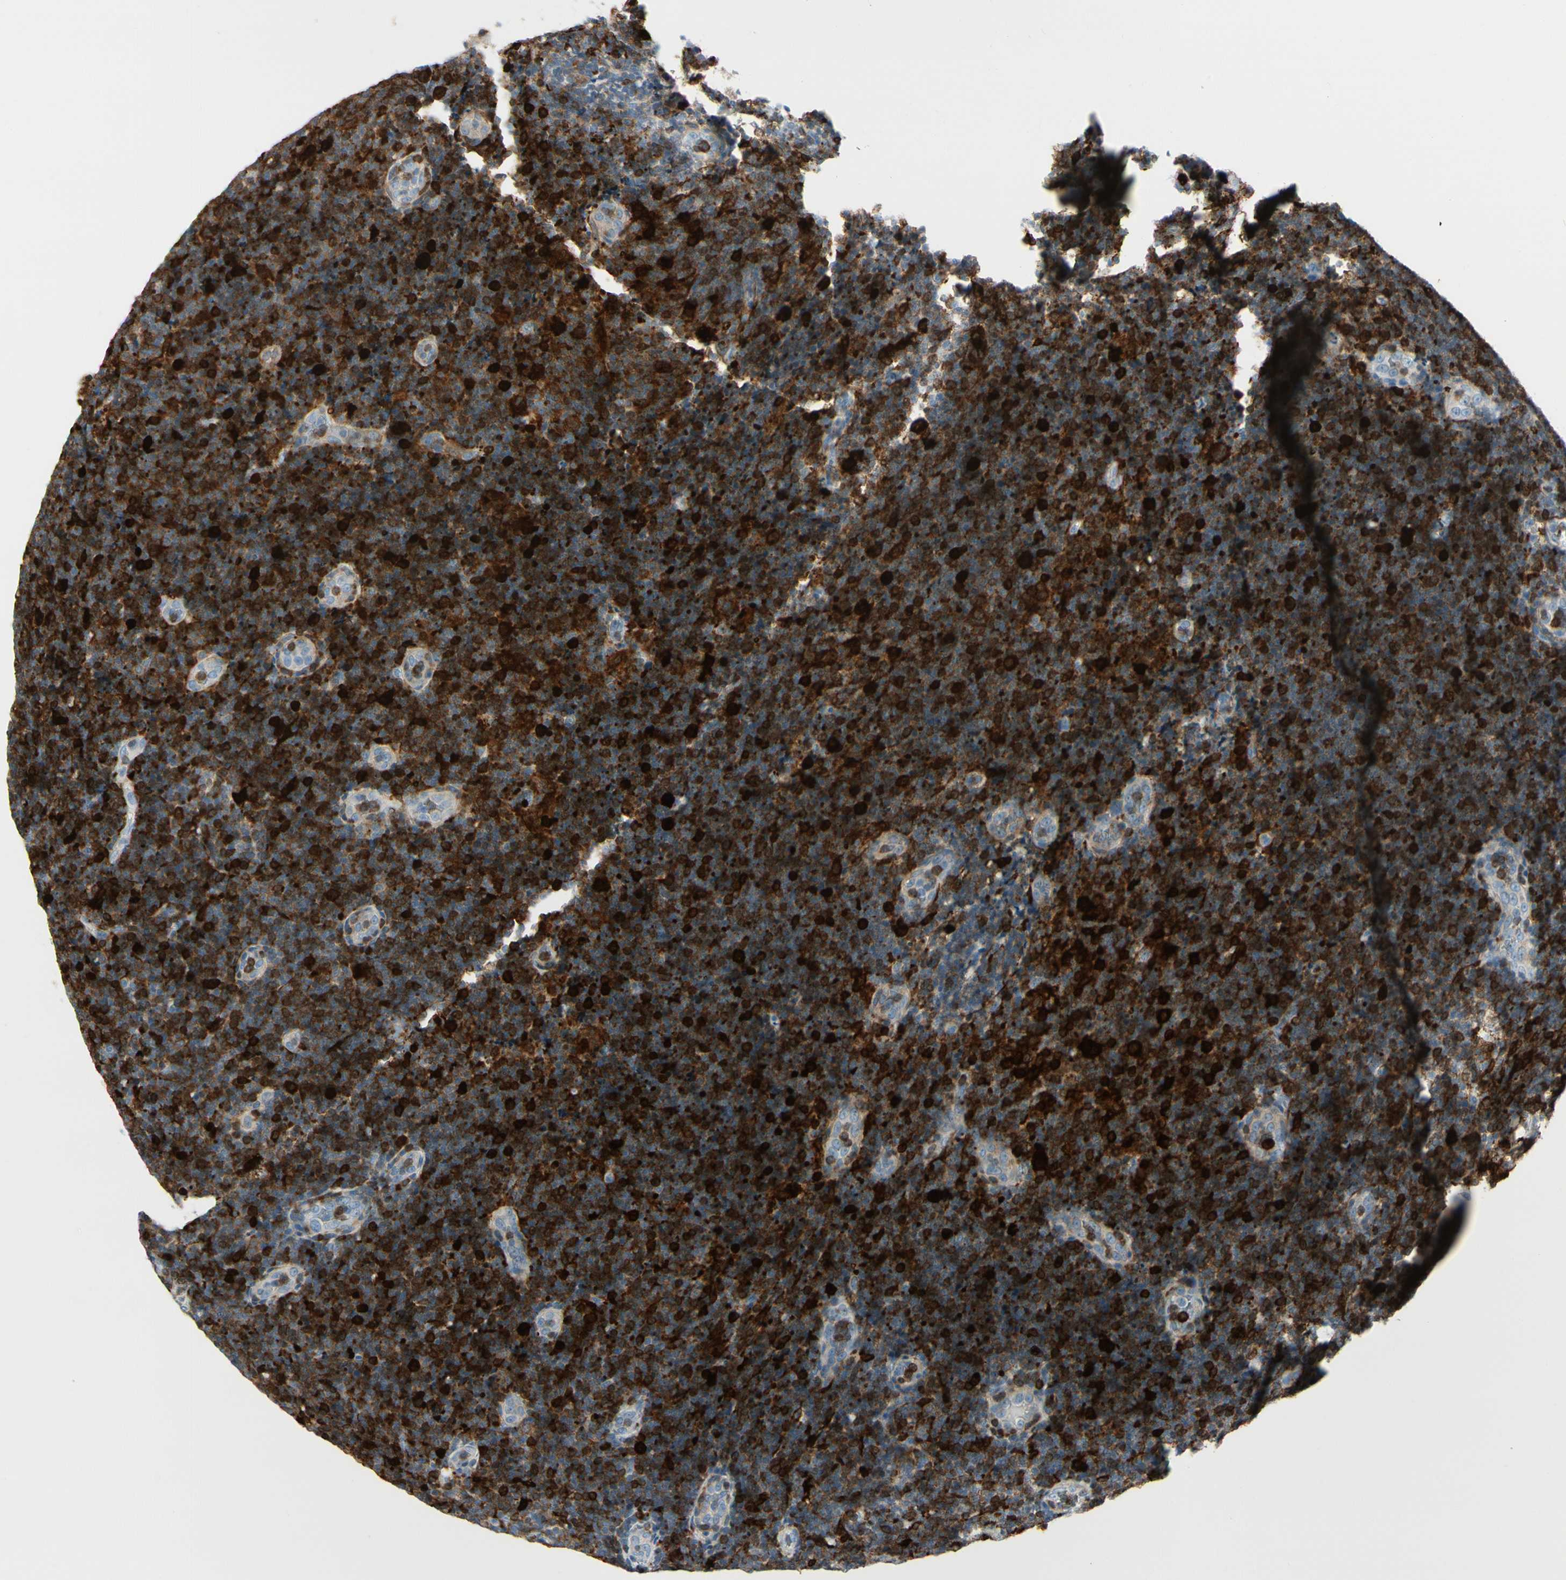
{"staining": {"intensity": "strong", "quantity": ">75%", "location": "cytoplasmic/membranous"}, "tissue": "lymphoma", "cell_type": "Tumor cells", "image_type": "cancer", "snomed": [{"axis": "morphology", "description": "Malignant lymphoma, non-Hodgkin's type, Low grade"}, {"axis": "topography", "description": "Lymph node"}], "caption": "This micrograph shows lymphoma stained with immunohistochemistry (IHC) to label a protein in brown. The cytoplasmic/membranous of tumor cells show strong positivity for the protein. Nuclei are counter-stained blue.", "gene": "TRAF1", "patient": {"sex": "male", "age": 83}}